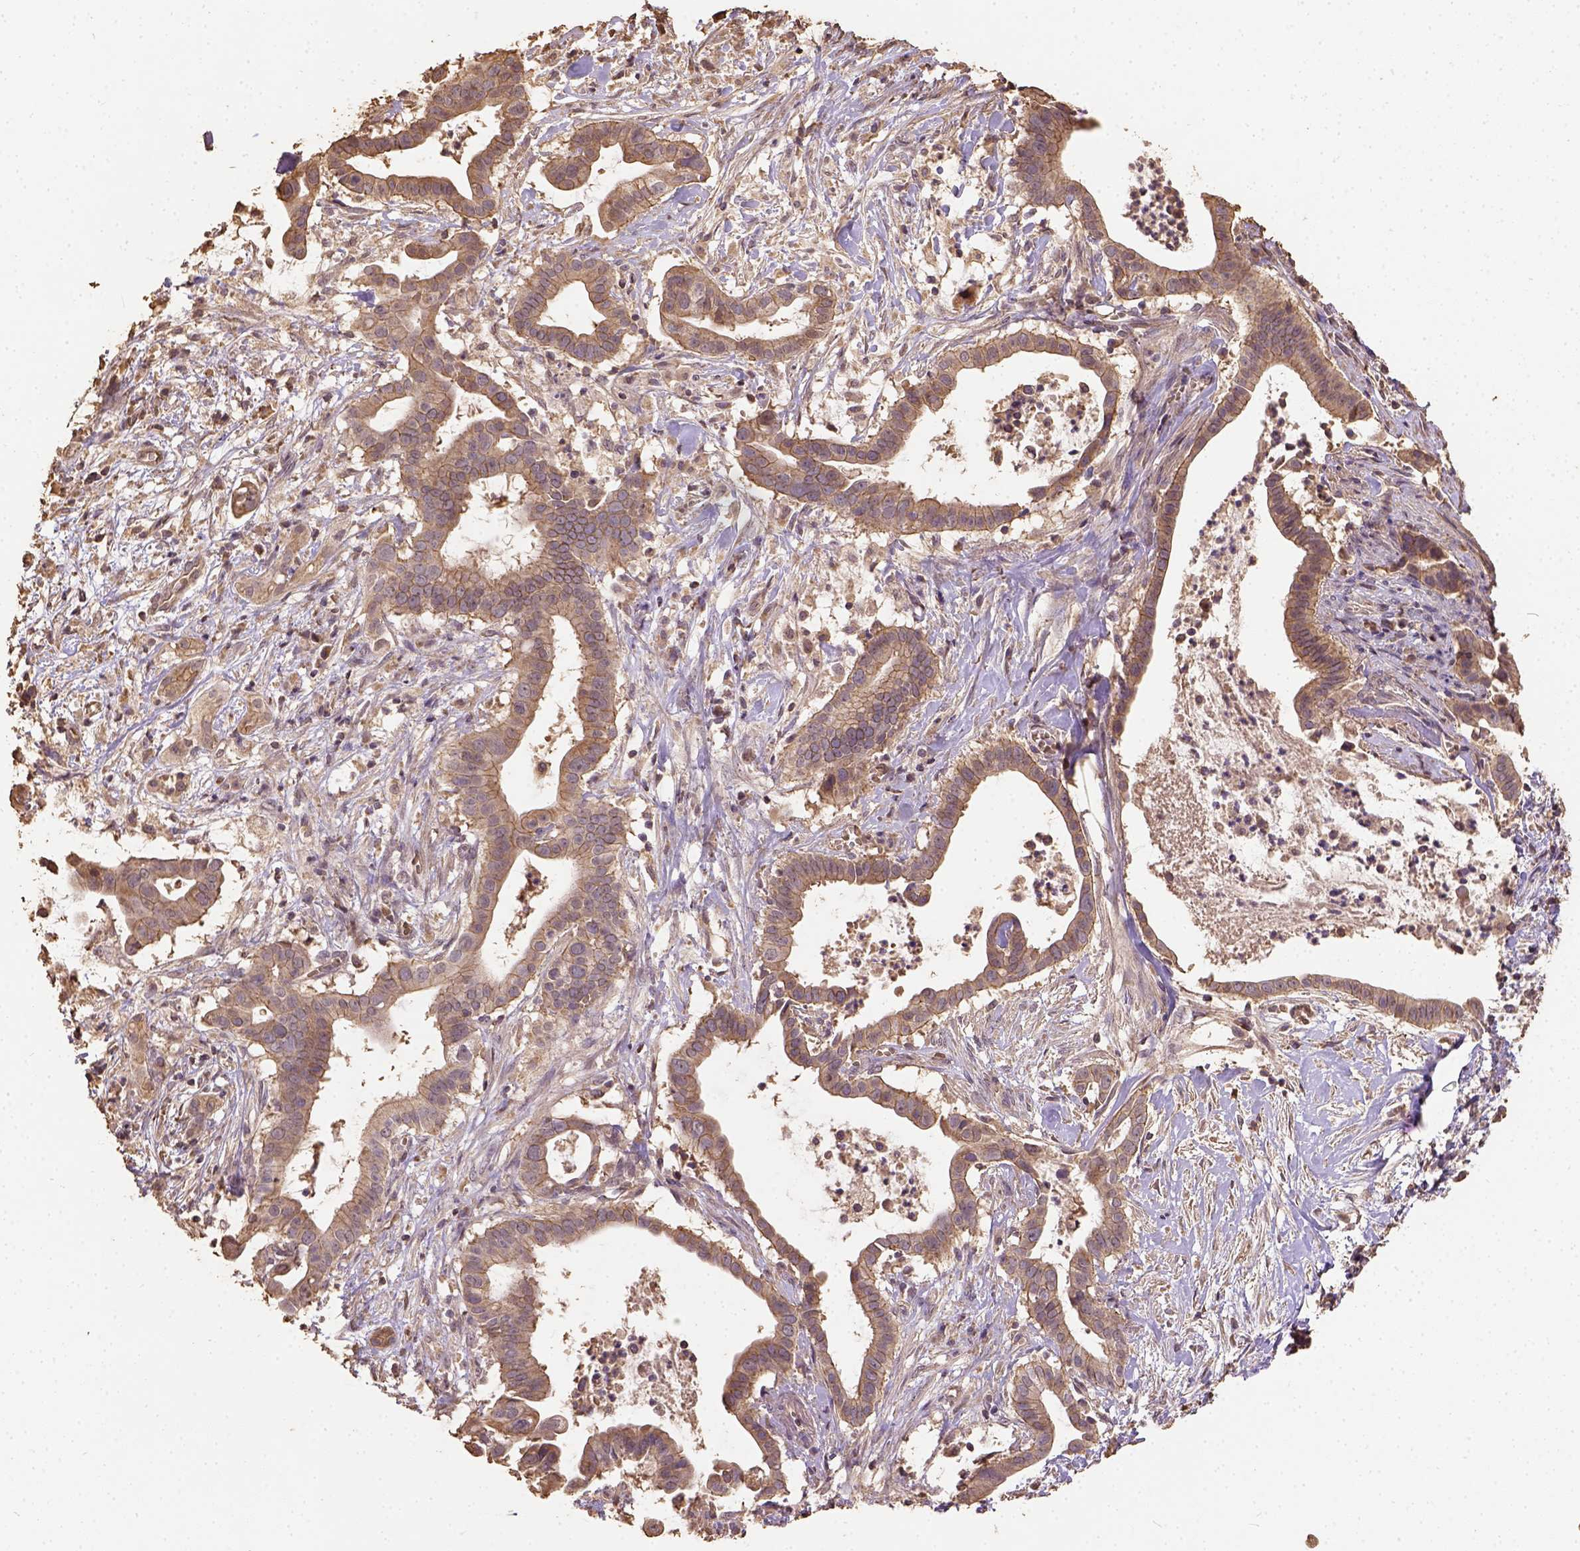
{"staining": {"intensity": "moderate", "quantity": "25%-75%", "location": "cytoplasmic/membranous"}, "tissue": "pancreatic cancer", "cell_type": "Tumor cells", "image_type": "cancer", "snomed": [{"axis": "morphology", "description": "Adenocarcinoma, NOS"}, {"axis": "topography", "description": "Pancreas"}], "caption": "A histopathology image of pancreatic adenocarcinoma stained for a protein shows moderate cytoplasmic/membranous brown staining in tumor cells. (IHC, brightfield microscopy, high magnification).", "gene": "ATP1B3", "patient": {"sex": "male", "age": 61}}